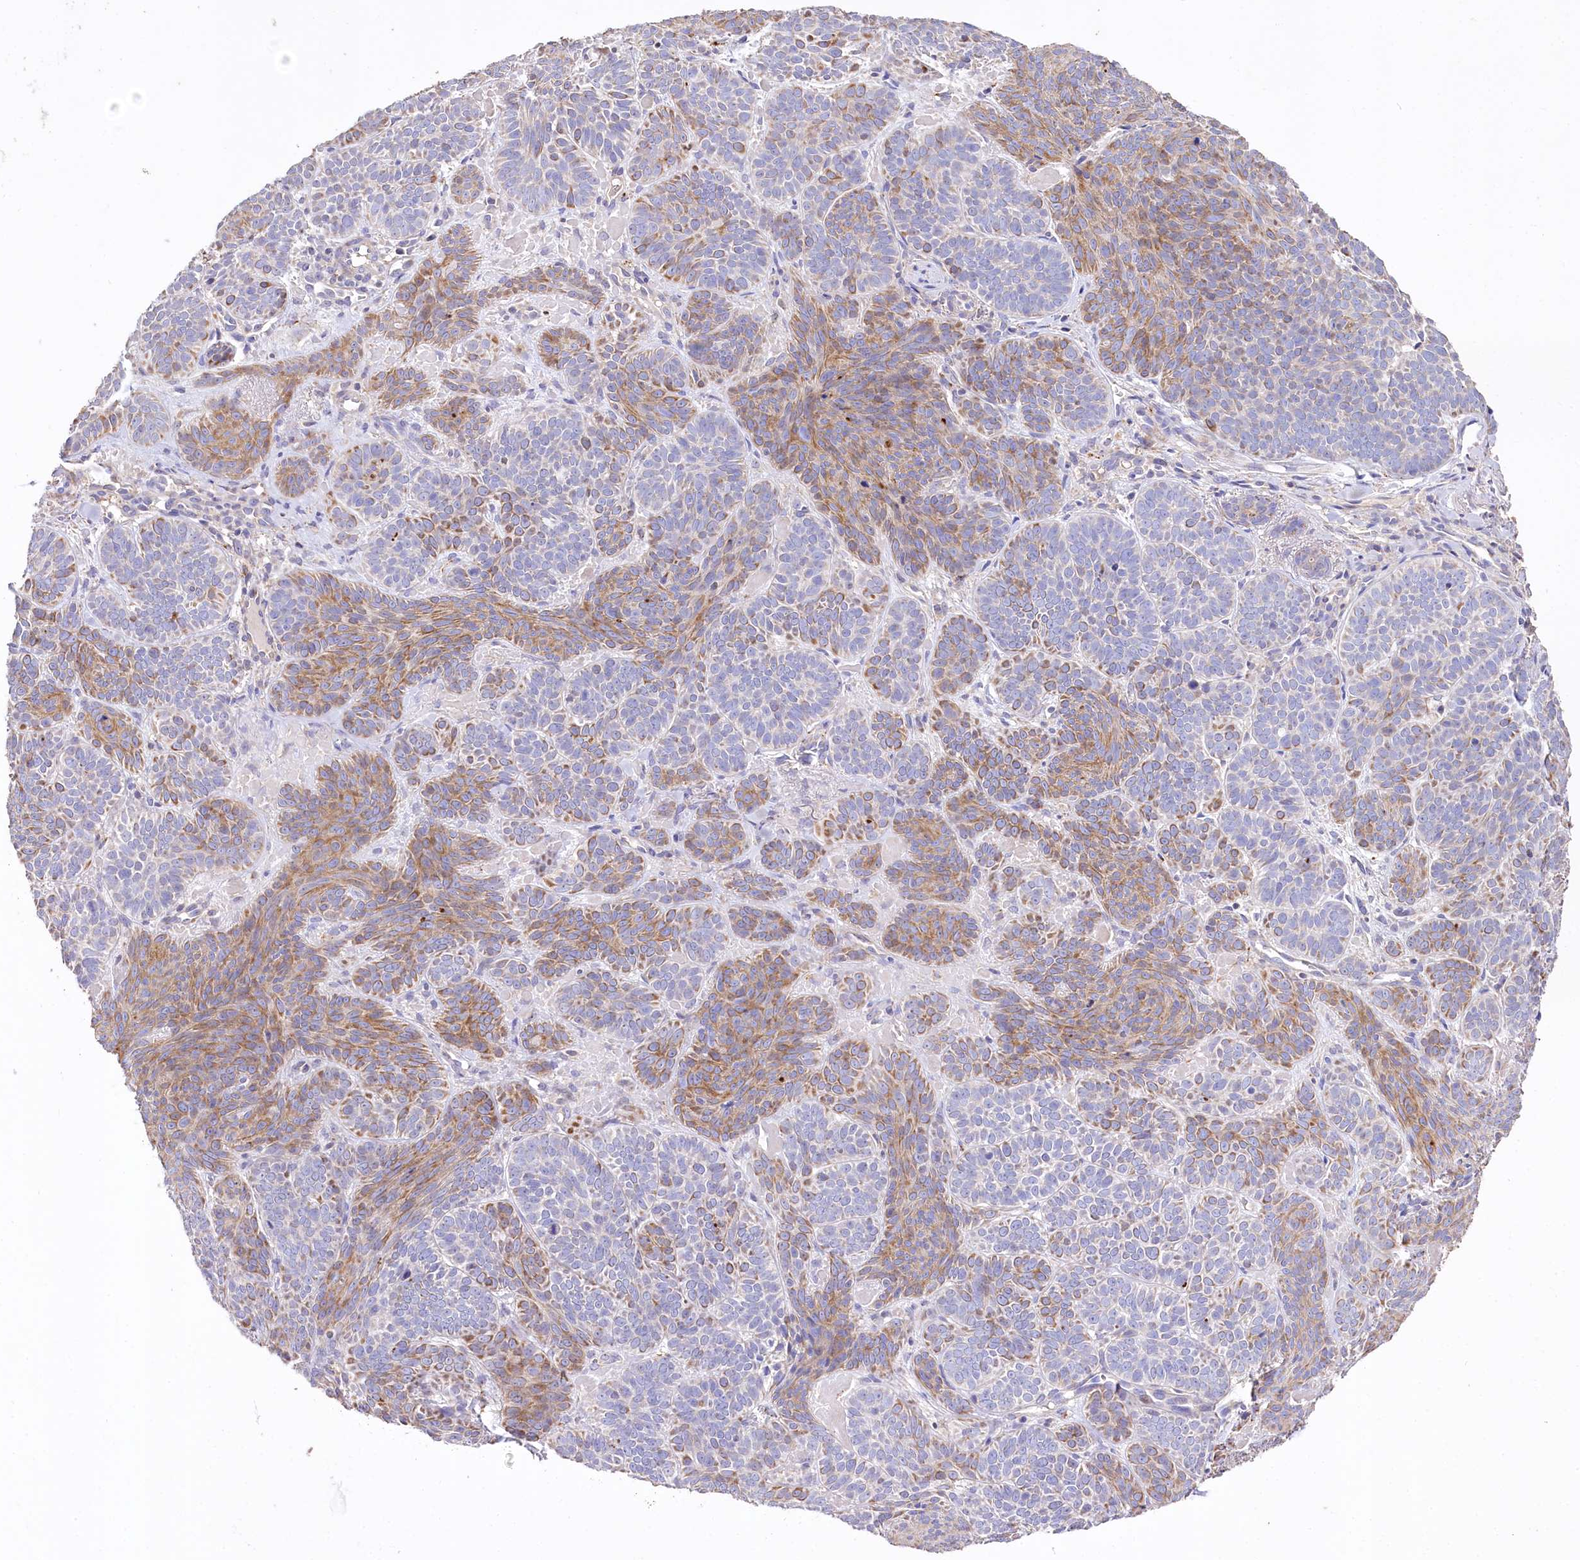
{"staining": {"intensity": "moderate", "quantity": "25%-75%", "location": "cytoplasmic/membranous"}, "tissue": "skin cancer", "cell_type": "Tumor cells", "image_type": "cancer", "snomed": [{"axis": "morphology", "description": "Basal cell carcinoma"}, {"axis": "topography", "description": "Skin"}], "caption": "Protein expression analysis of human skin cancer (basal cell carcinoma) reveals moderate cytoplasmic/membranous staining in about 25%-75% of tumor cells.", "gene": "PTER", "patient": {"sex": "male", "age": 85}}